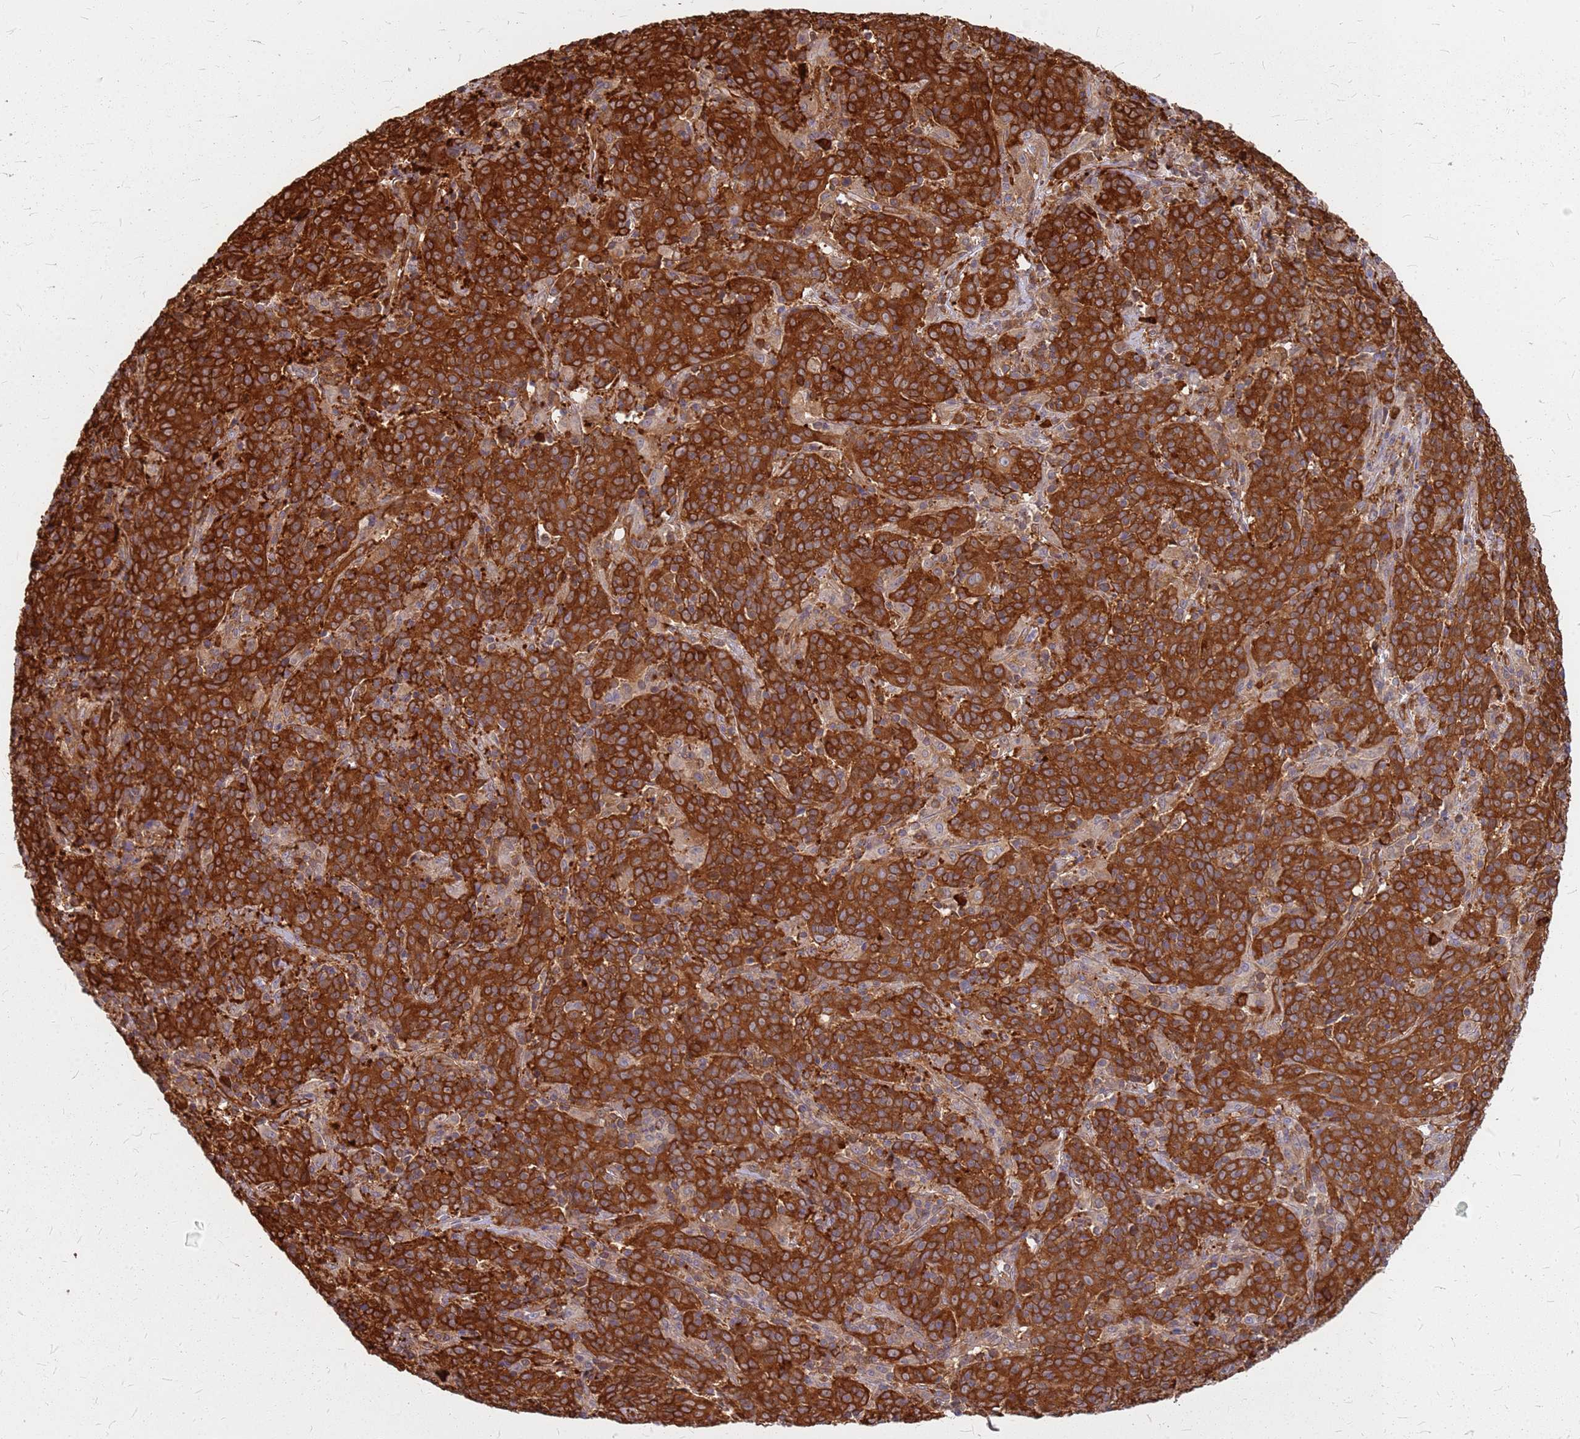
{"staining": {"intensity": "strong", "quantity": ">75%", "location": "cytoplasmic/membranous"}, "tissue": "cervical cancer", "cell_type": "Tumor cells", "image_type": "cancer", "snomed": [{"axis": "morphology", "description": "Squamous cell carcinoma, NOS"}, {"axis": "topography", "description": "Cervix"}], "caption": "Protein expression analysis of human squamous cell carcinoma (cervical) reveals strong cytoplasmic/membranous staining in about >75% of tumor cells. (DAB IHC, brown staining for protein, blue staining for nuclei).", "gene": "HDX", "patient": {"sex": "female", "age": 67}}